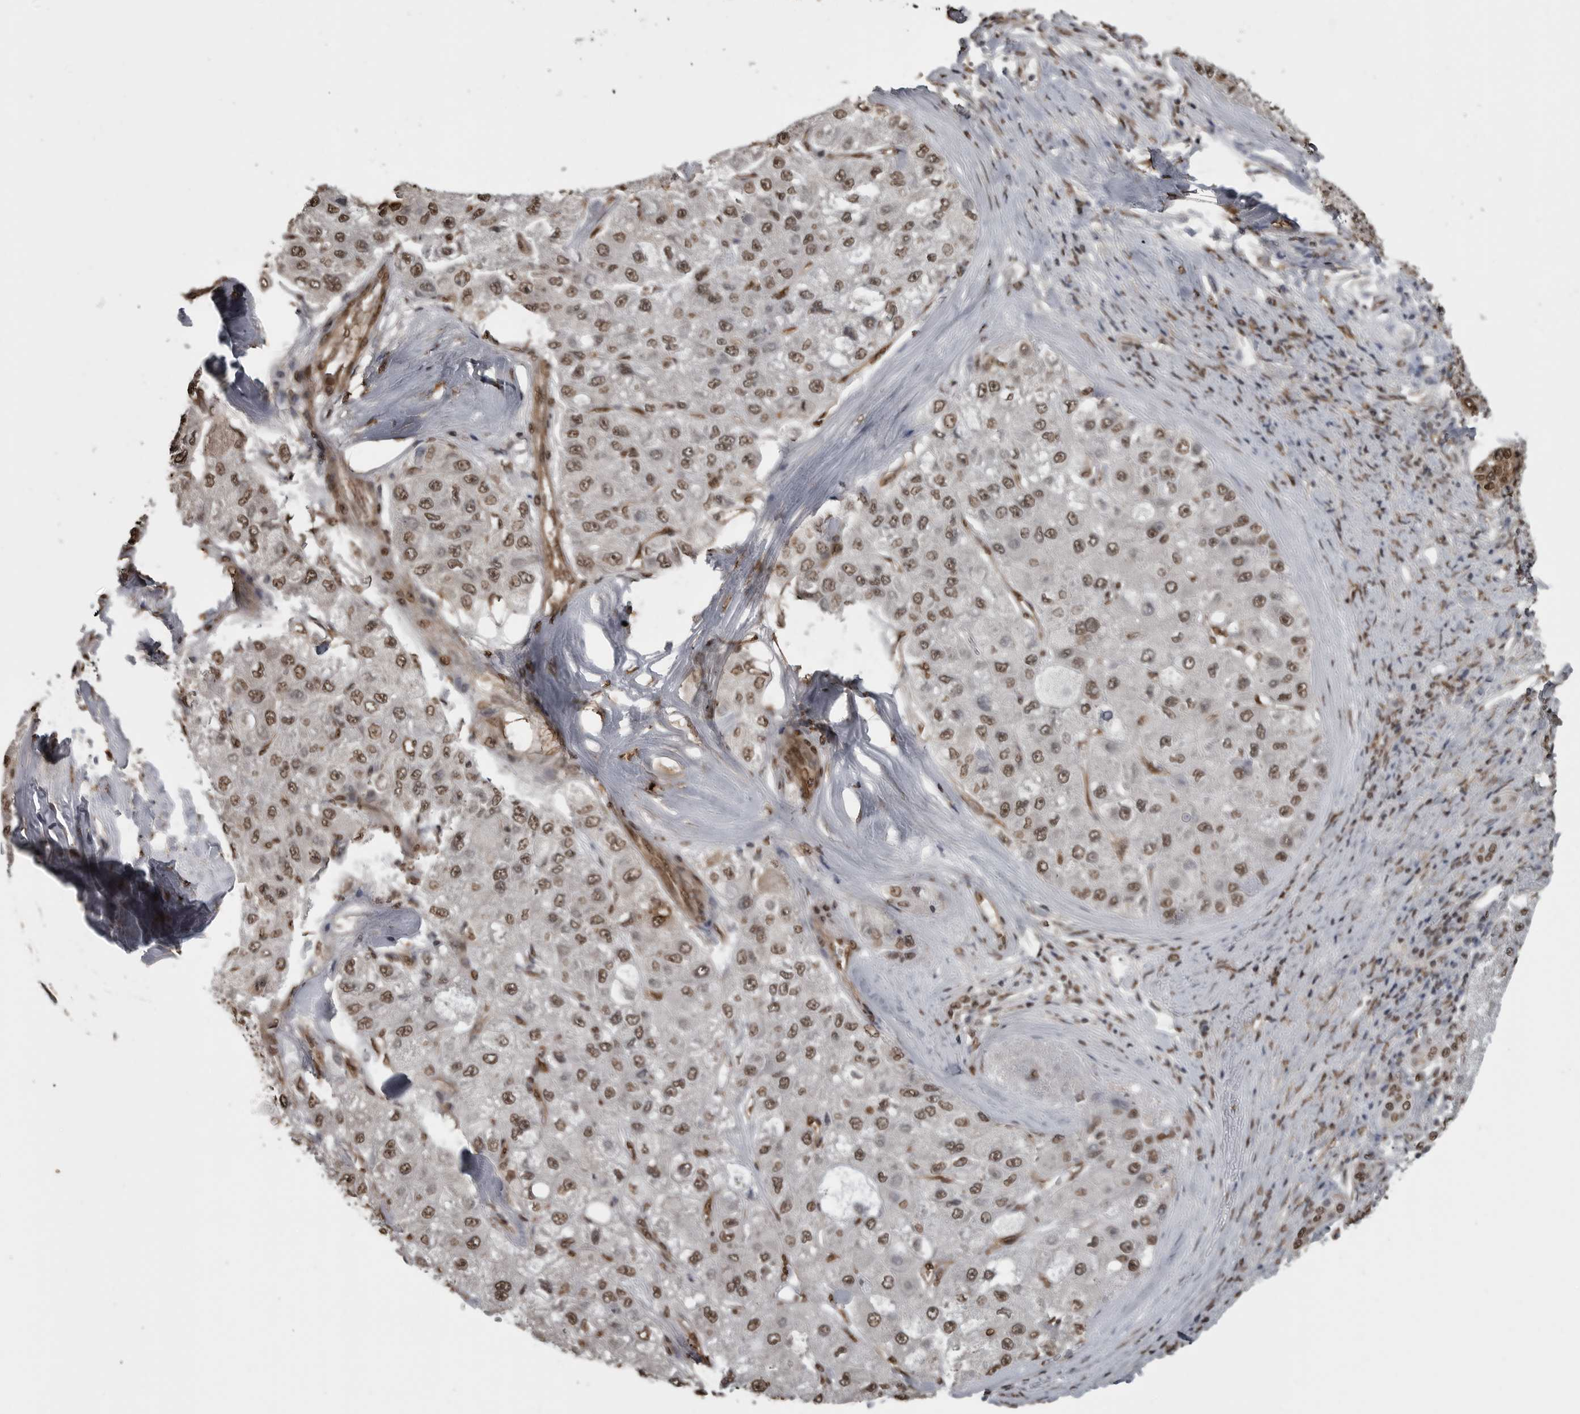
{"staining": {"intensity": "moderate", "quantity": ">75%", "location": "nuclear"}, "tissue": "liver cancer", "cell_type": "Tumor cells", "image_type": "cancer", "snomed": [{"axis": "morphology", "description": "Carcinoma, Hepatocellular, NOS"}, {"axis": "topography", "description": "Liver"}], "caption": "Brown immunohistochemical staining in human liver cancer demonstrates moderate nuclear positivity in approximately >75% of tumor cells.", "gene": "SMAD2", "patient": {"sex": "male", "age": 80}}